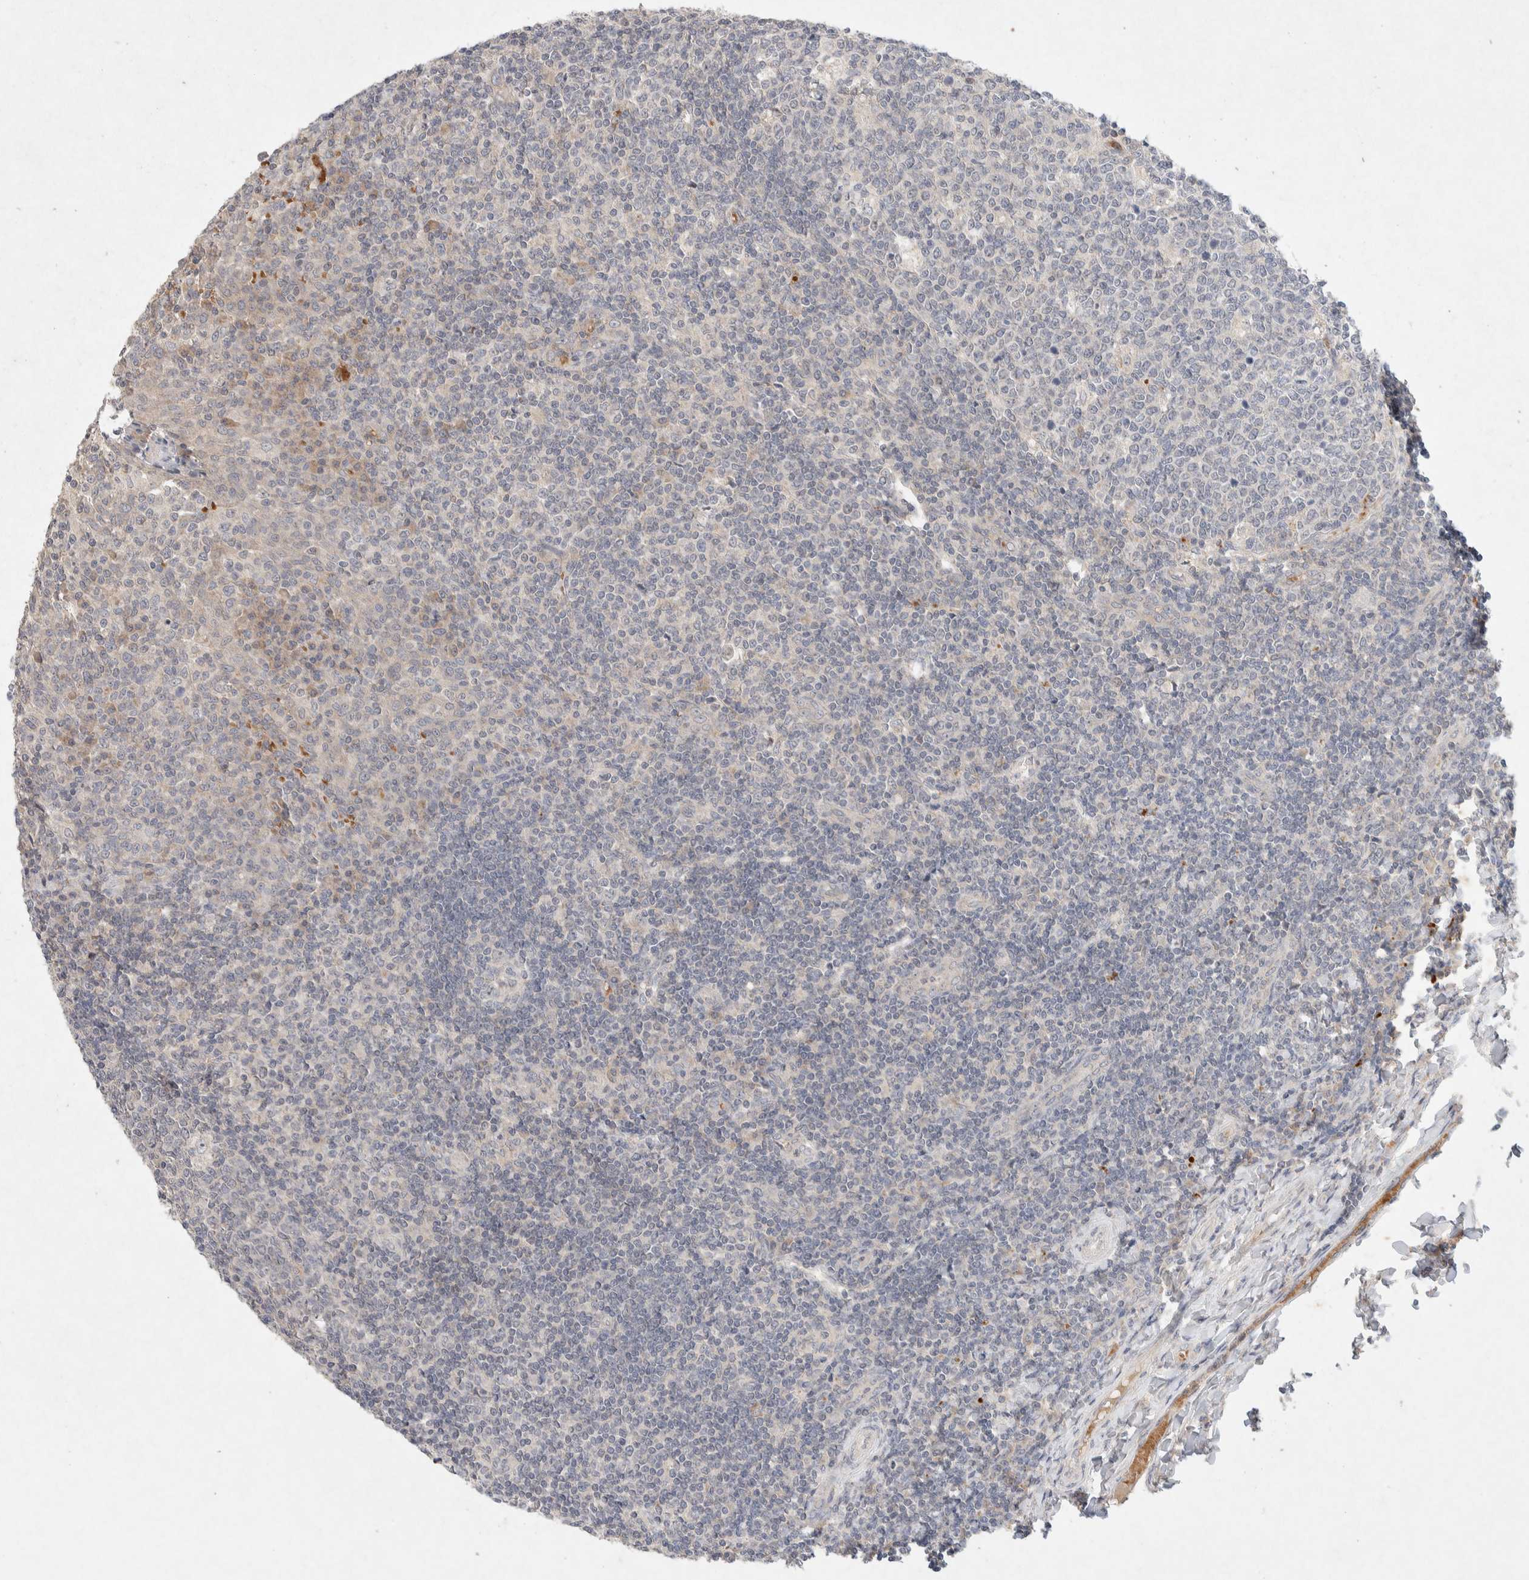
{"staining": {"intensity": "negative", "quantity": "none", "location": "none"}, "tissue": "tonsil", "cell_type": "Germinal center cells", "image_type": "normal", "snomed": [{"axis": "morphology", "description": "Normal tissue, NOS"}, {"axis": "topography", "description": "Tonsil"}], "caption": "The image shows no significant positivity in germinal center cells of tonsil.", "gene": "GNAI1", "patient": {"sex": "female", "age": 19}}